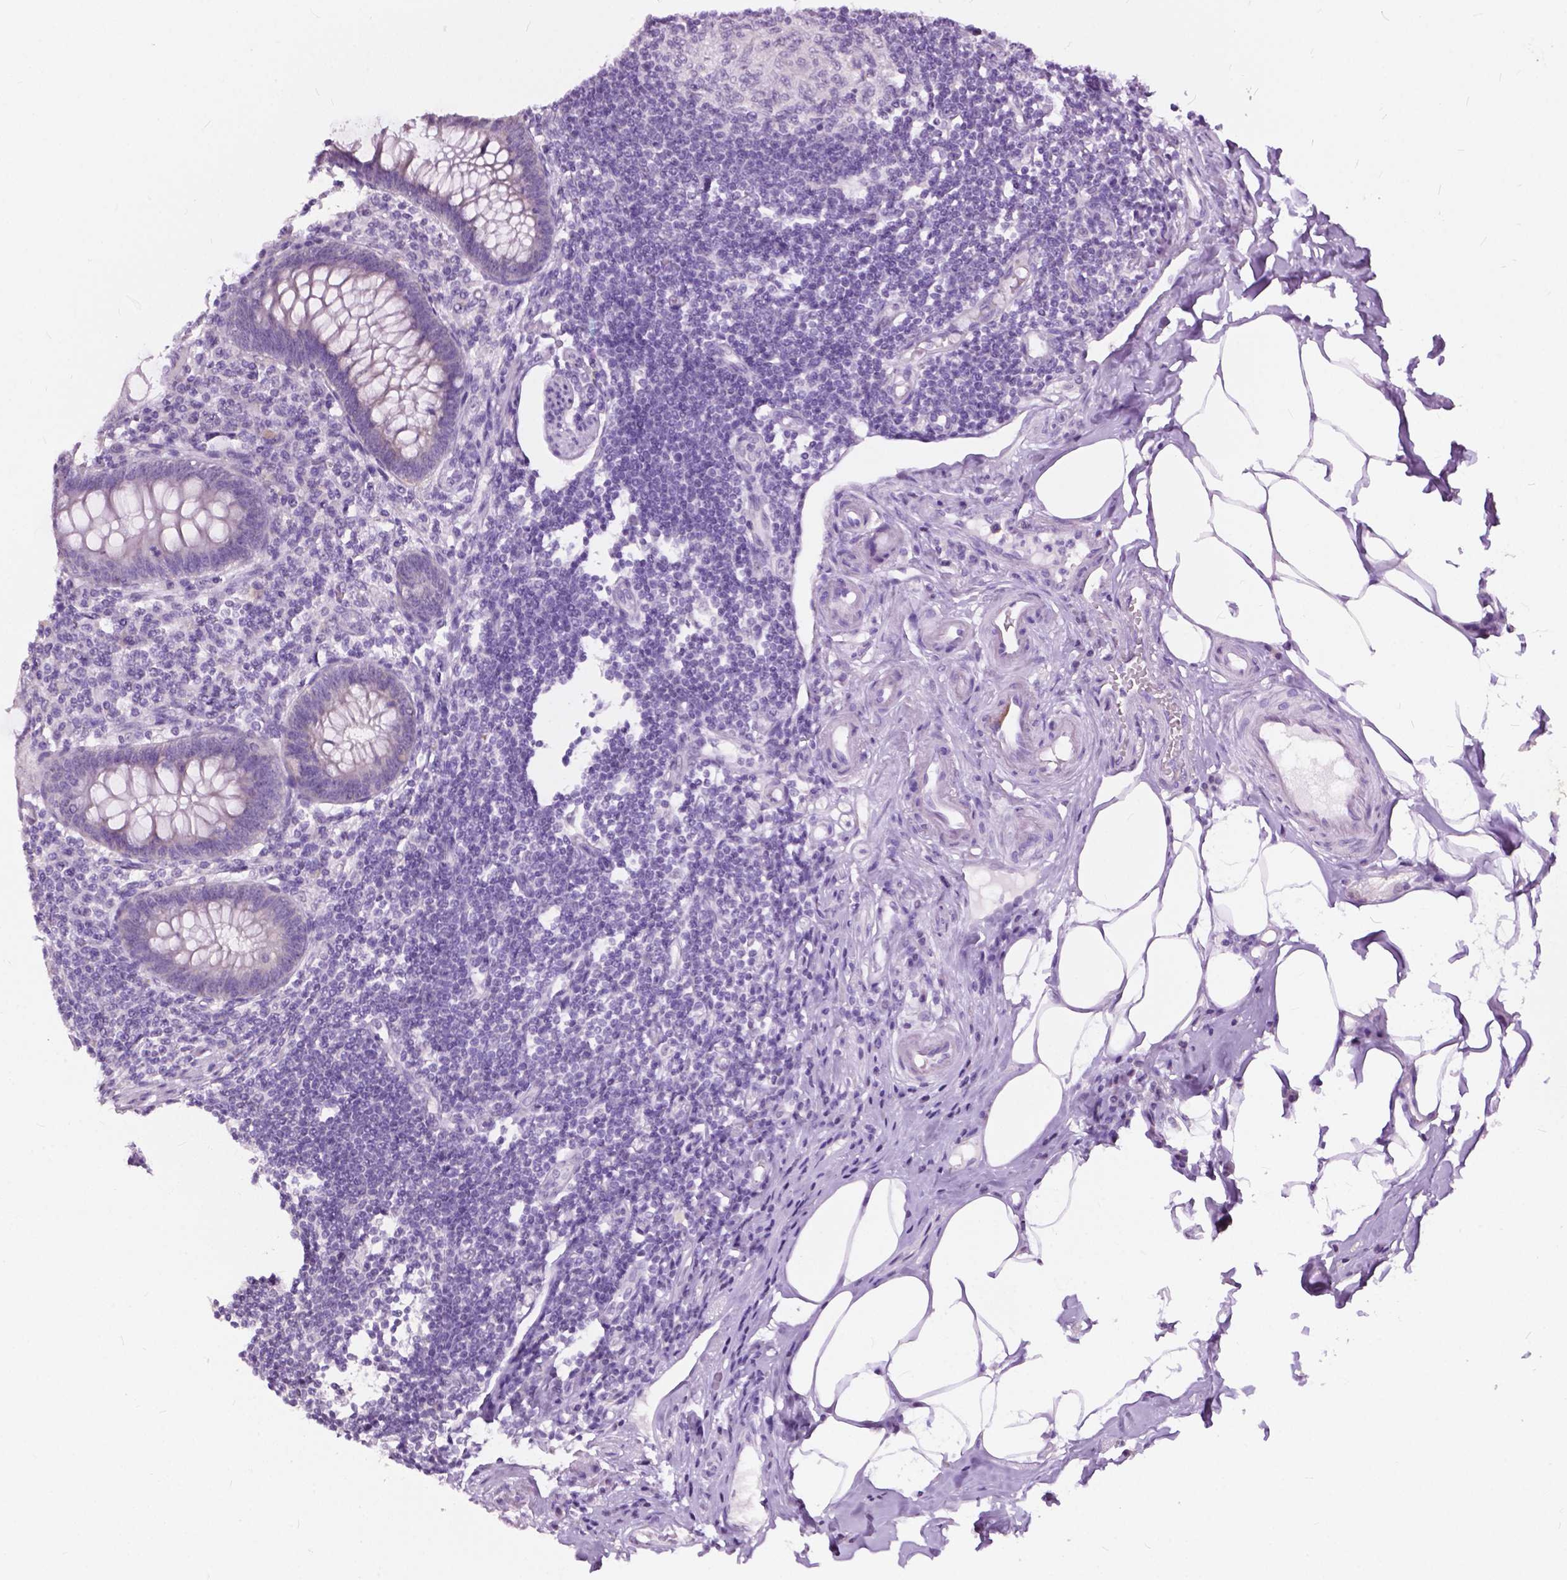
{"staining": {"intensity": "negative", "quantity": "none", "location": "none"}, "tissue": "appendix", "cell_type": "Glandular cells", "image_type": "normal", "snomed": [{"axis": "morphology", "description": "Normal tissue, NOS"}, {"axis": "topography", "description": "Appendix"}], "caption": "Photomicrograph shows no protein staining in glandular cells of benign appendix.", "gene": "GPR37L1", "patient": {"sex": "female", "age": 57}}